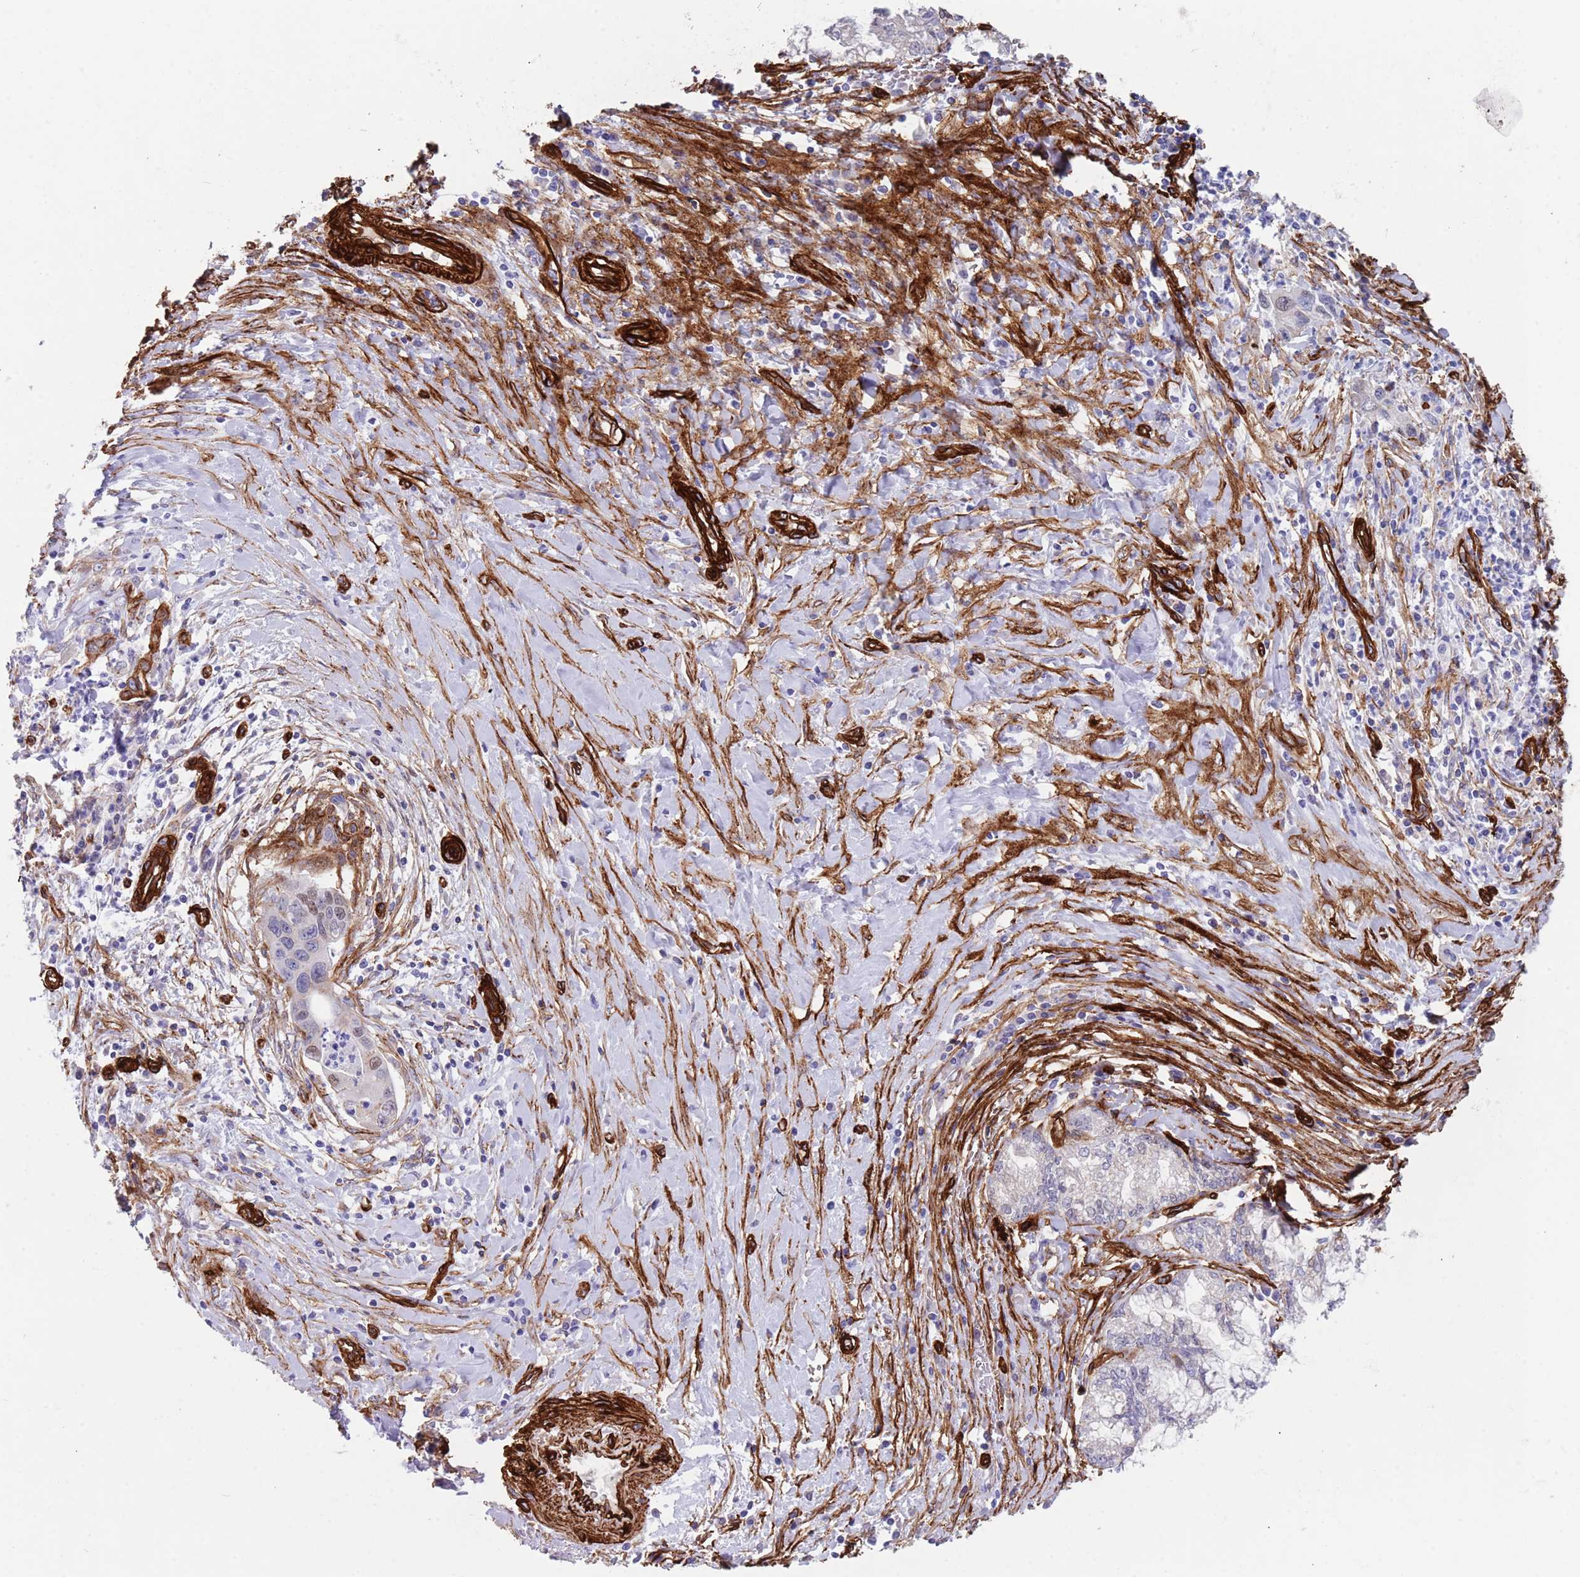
{"staining": {"intensity": "weak", "quantity": "<25%", "location": "nuclear"}, "tissue": "pancreatic cancer", "cell_type": "Tumor cells", "image_type": "cancer", "snomed": [{"axis": "morphology", "description": "Adenocarcinoma, NOS"}, {"axis": "topography", "description": "Pancreas"}], "caption": "Image shows no significant protein expression in tumor cells of pancreatic adenocarcinoma.", "gene": "CAV2", "patient": {"sex": "male", "age": 73}}